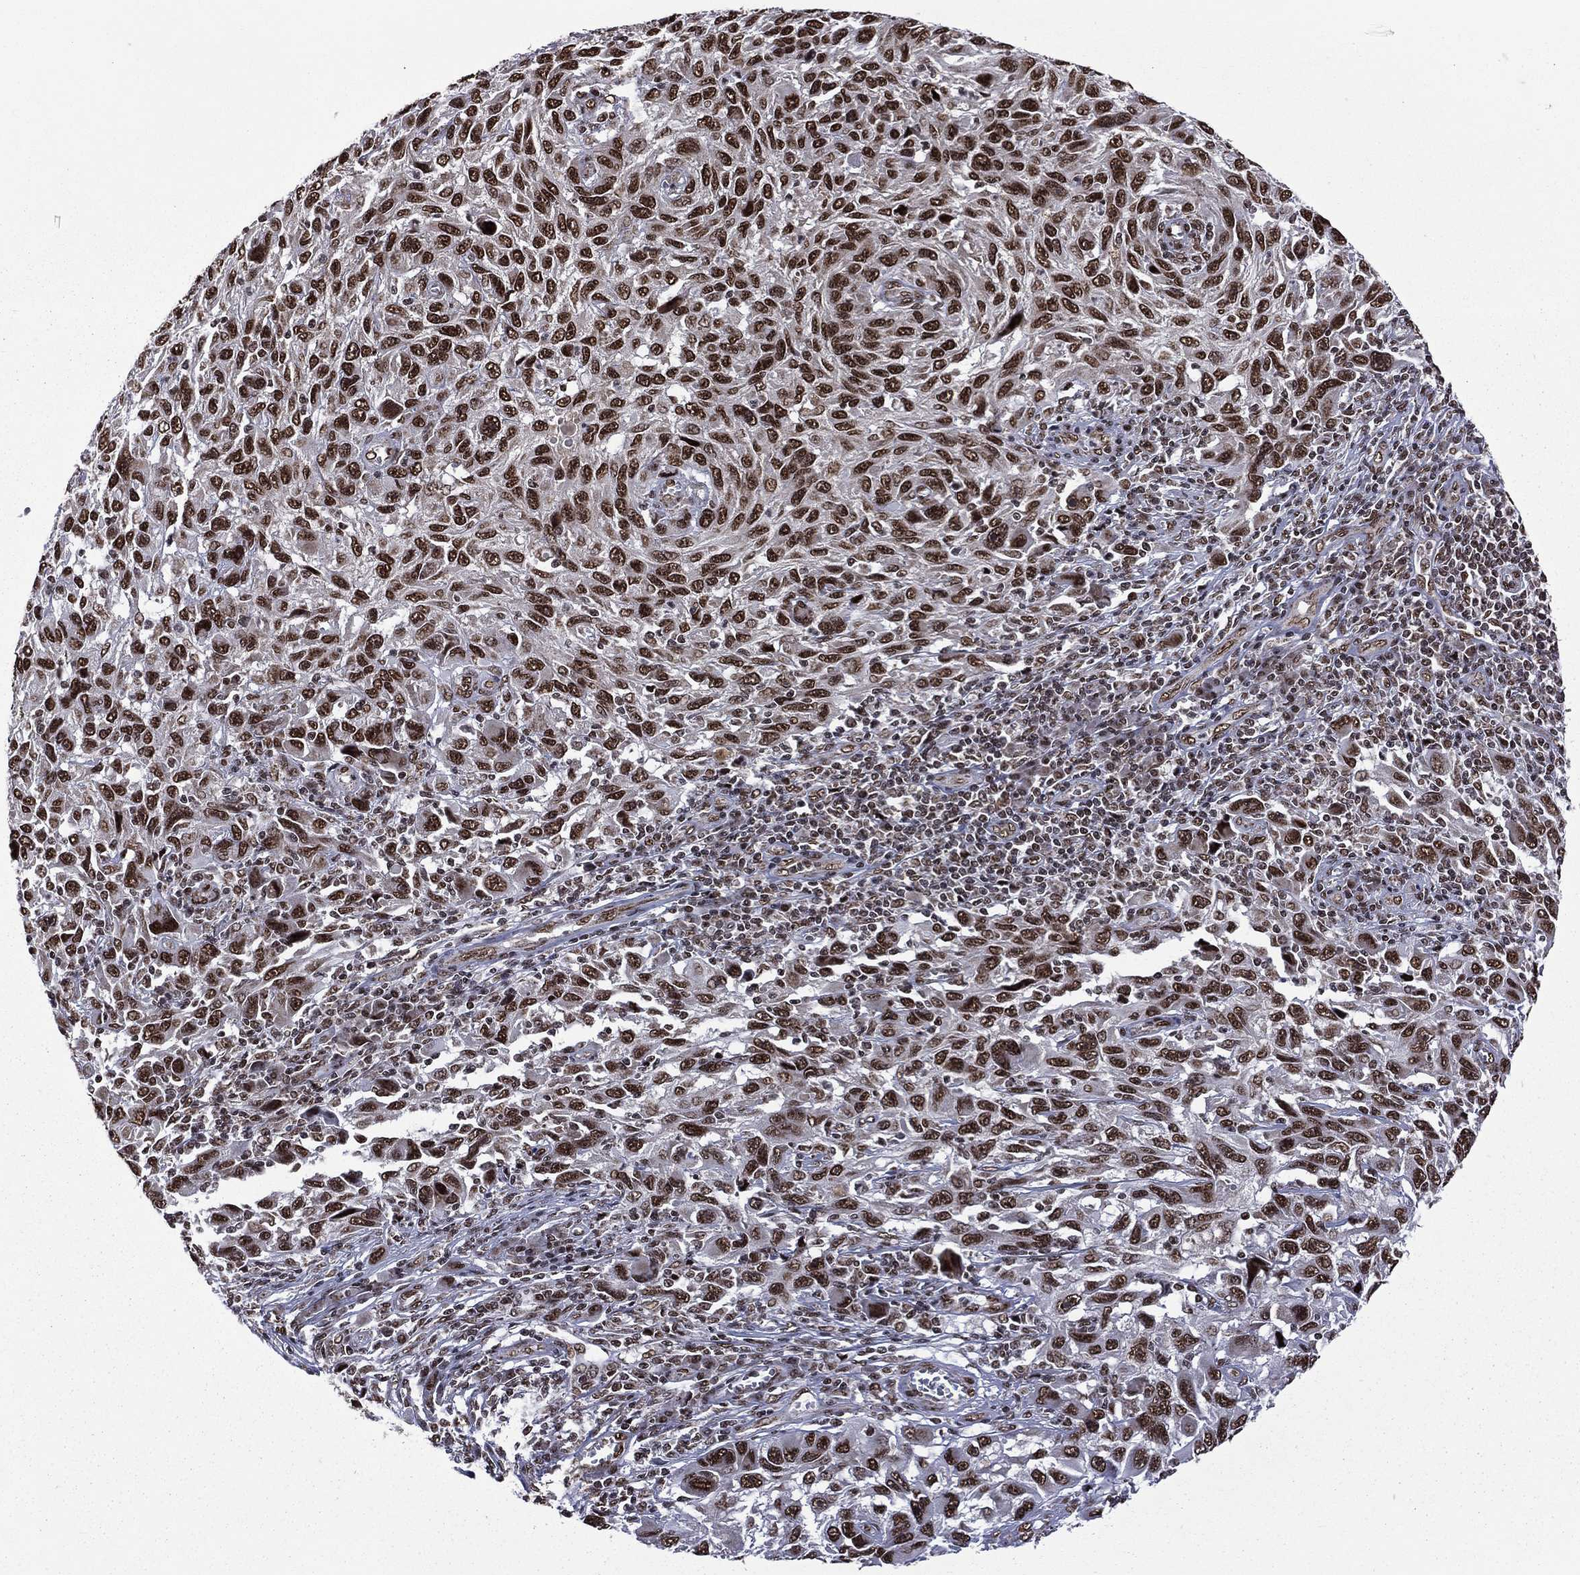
{"staining": {"intensity": "strong", "quantity": ">75%", "location": "nuclear"}, "tissue": "melanoma", "cell_type": "Tumor cells", "image_type": "cancer", "snomed": [{"axis": "morphology", "description": "Malignant melanoma, NOS"}, {"axis": "topography", "description": "Skin"}], "caption": "Immunohistochemical staining of malignant melanoma demonstrates high levels of strong nuclear protein positivity in about >75% of tumor cells. (Stains: DAB (3,3'-diaminobenzidine) in brown, nuclei in blue, Microscopy: brightfield microscopy at high magnification).", "gene": "C5orf24", "patient": {"sex": "male", "age": 53}}